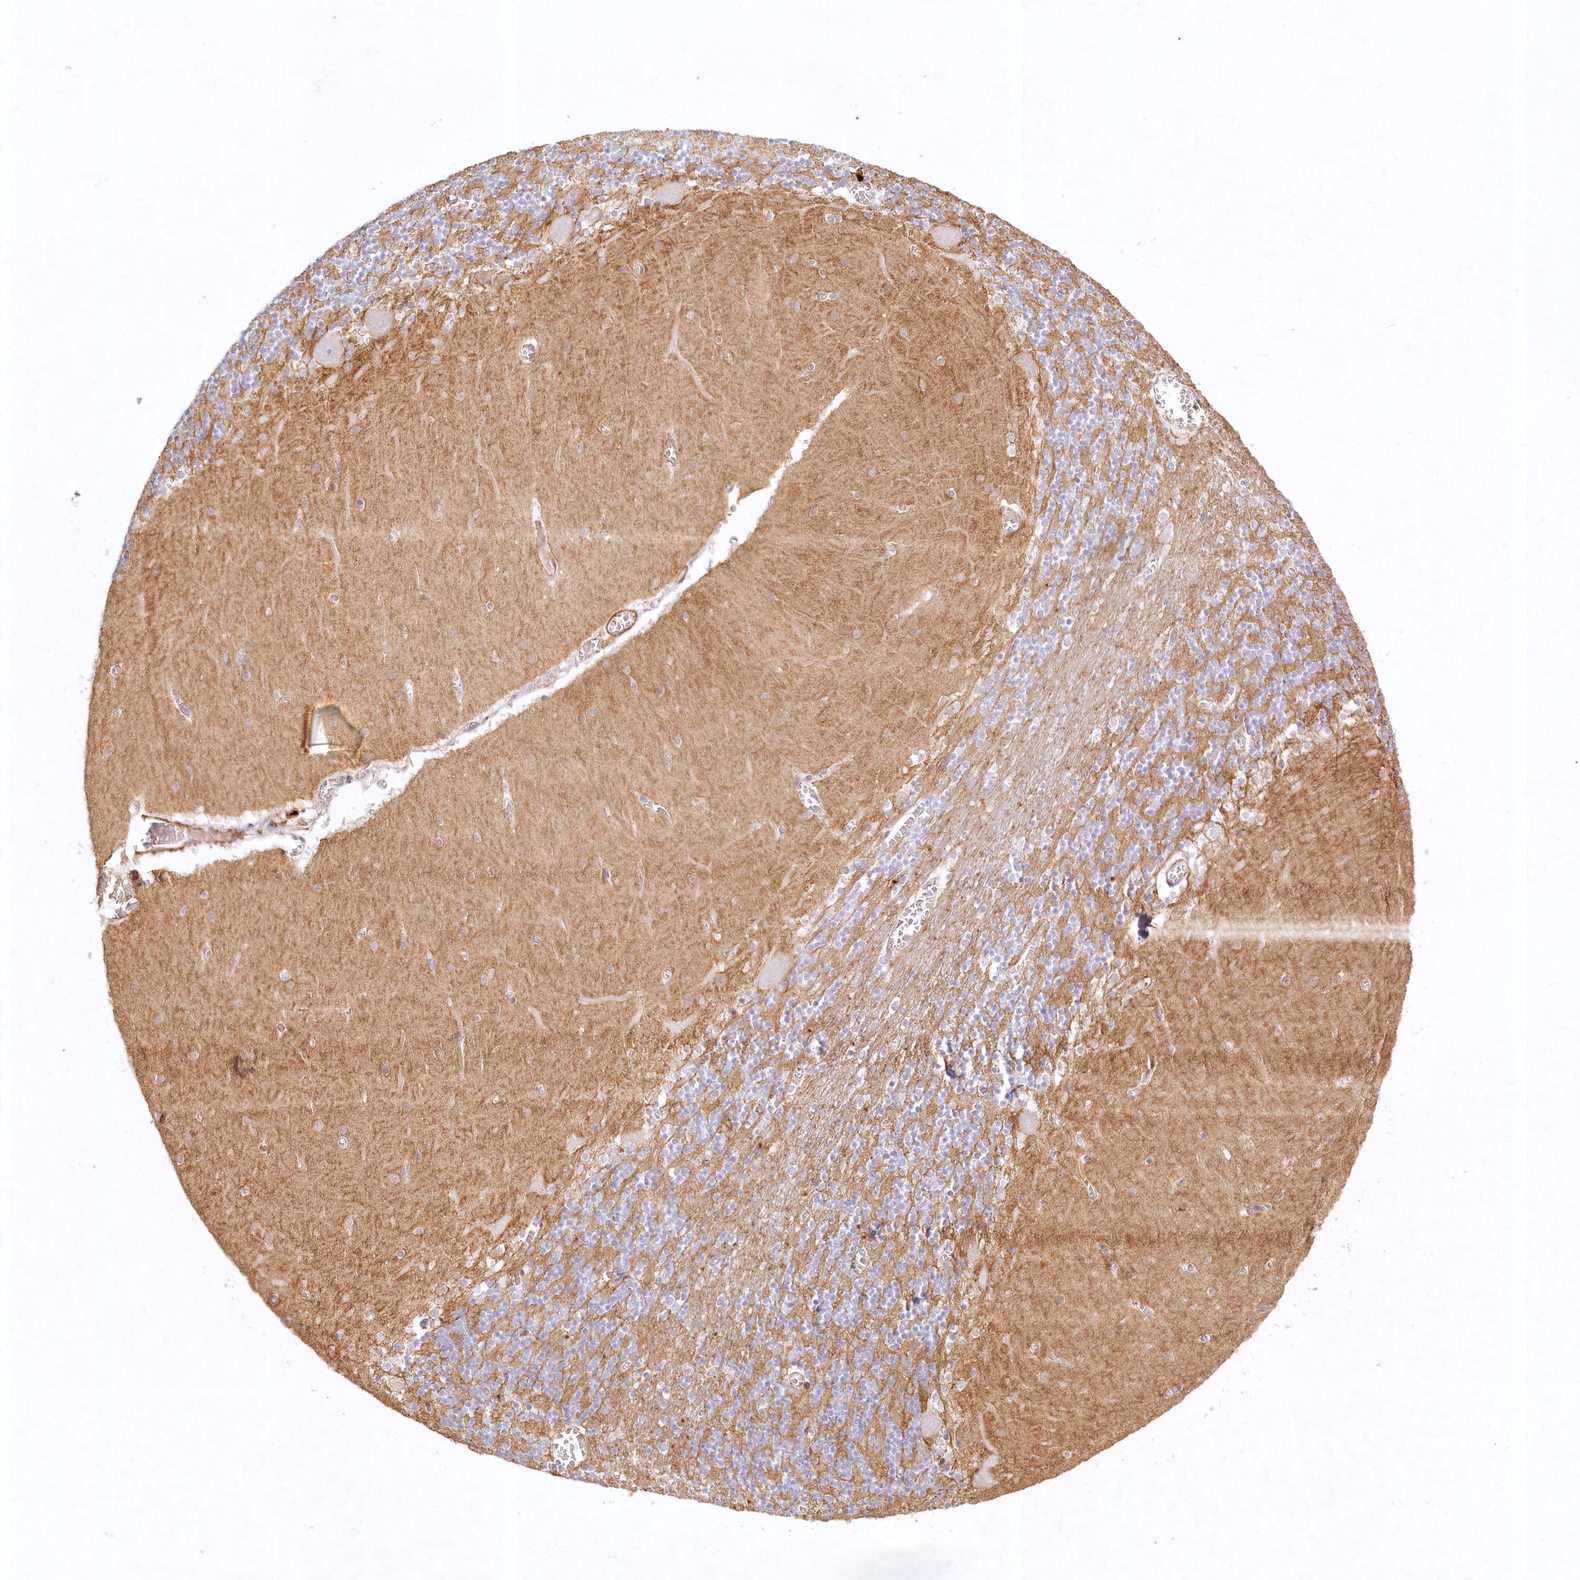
{"staining": {"intensity": "moderate", "quantity": "<25%", "location": "cytoplasmic/membranous"}, "tissue": "cerebellum", "cell_type": "Cells in granular layer", "image_type": "normal", "snomed": [{"axis": "morphology", "description": "Normal tissue, NOS"}, {"axis": "topography", "description": "Cerebellum"}], "caption": "IHC of unremarkable human cerebellum exhibits low levels of moderate cytoplasmic/membranous expression in about <25% of cells in granular layer.", "gene": "INPP4B", "patient": {"sex": "female", "age": 28}}